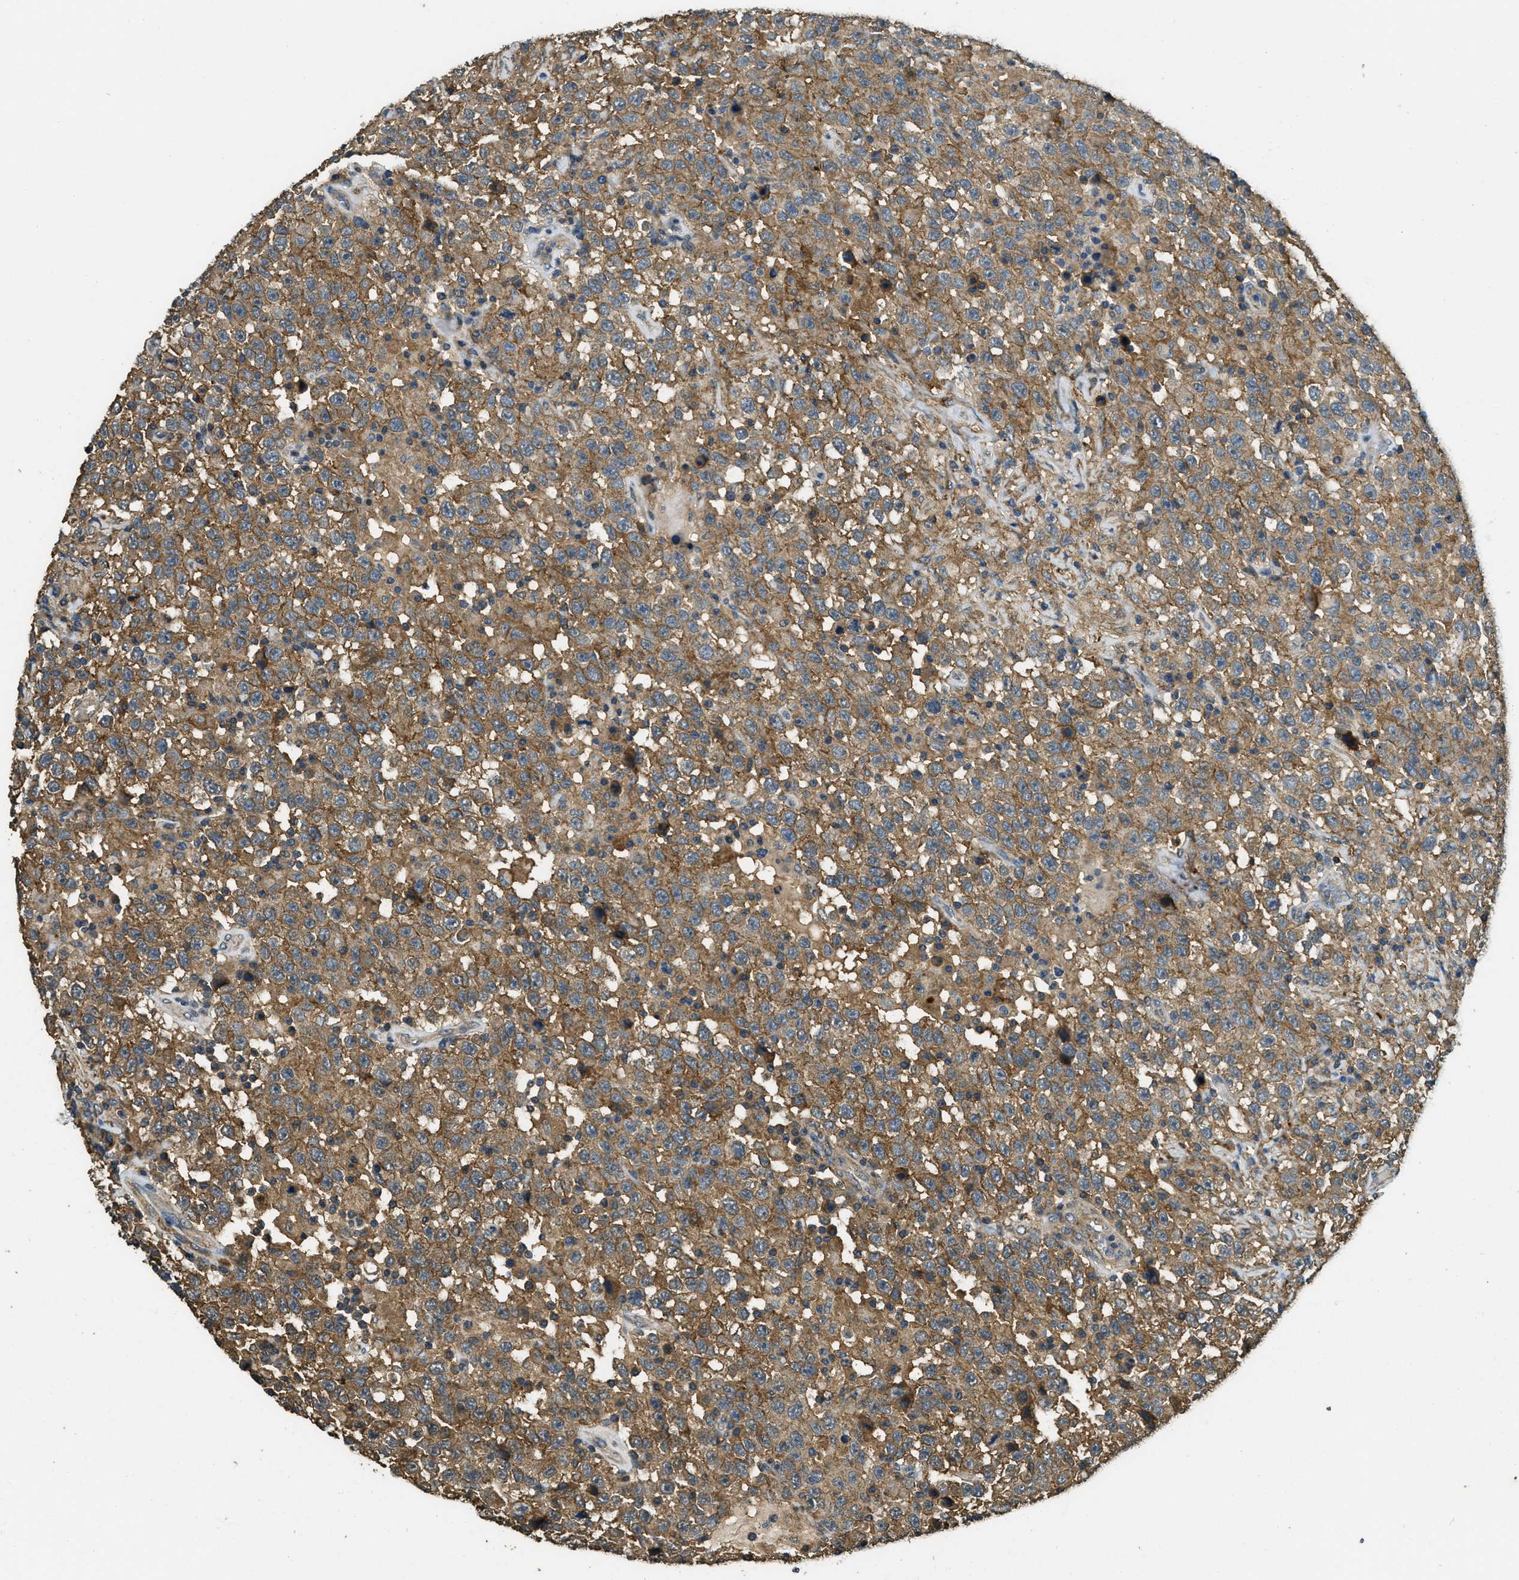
{"staining": {"intensity": "moderate", "quantity": ">75%", "location": "cytoplasmic/membranous"}, "tissue": "testis cancer", "cell_type": "Tumor cells", "image_type": "cancer", "snomed": [{"axis": "morphology", "description": "Seminoma, NOS"}, {"axis": "topography", "description": "Testis"}], "caption": "Moderate cytoplasmic/membranous protein expression is identified in about >75% of tumor cells in testis cancer.", "gene": "CD276", "patient": {"sex": "male", "age": 41}}